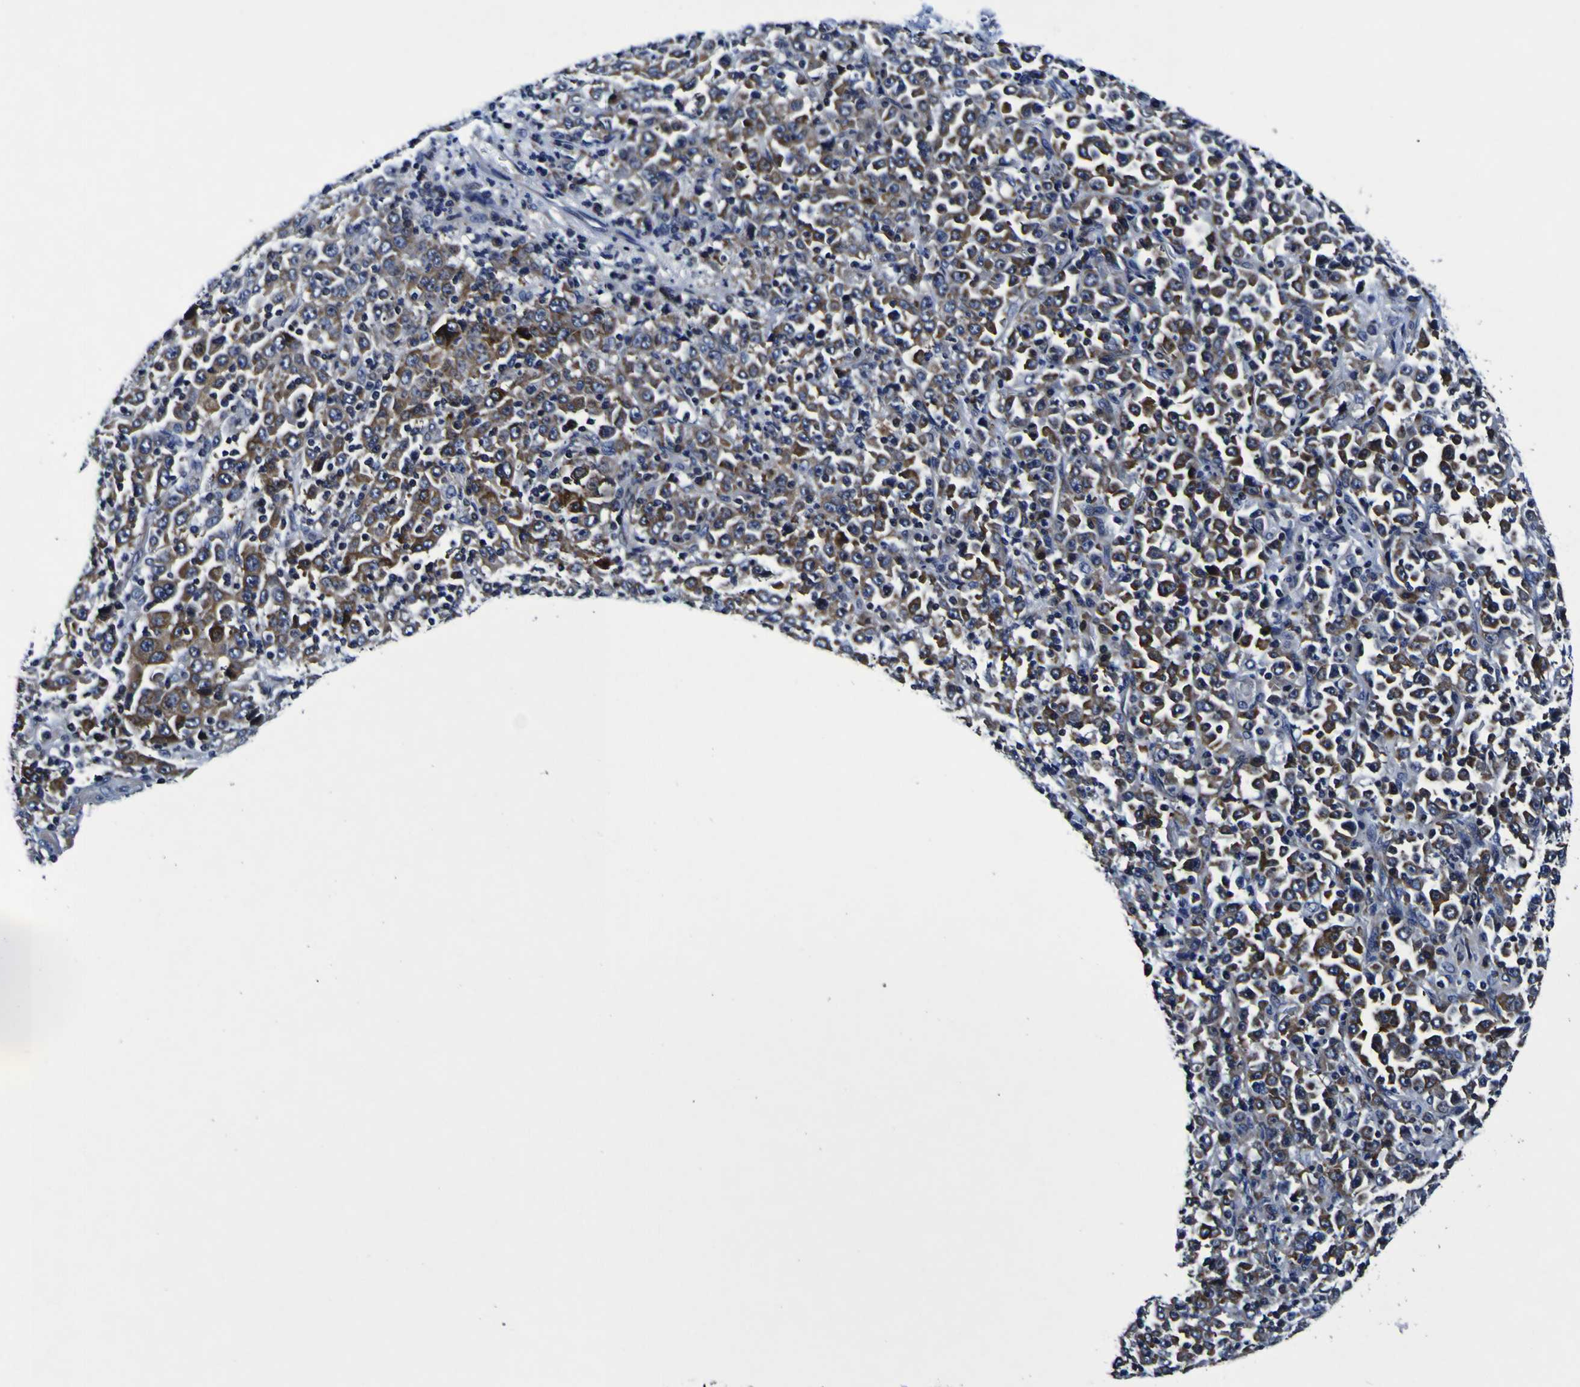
{"staining": {"intensity": "strong", "quantity": ">75%", "location": "cytoplasmic/membranous"}, "tissue": "stomach cancer", "cell_type": "Tumor cells", "image_type": "cancer", "snomed": [{"axis": "morphology", "description": "Normal tissue, NOS"}, {"axis": "morphology", "description": "Adenocarcinoma, NOS"}, {"axis": "topography", "description": "Stomach, upper"}, {"axis": "topography", "description": "Stomach"}], "caption": "This image displays IHC staining of stomach cancer (adenocarcinoma), with high strong cytoplasmic/membranous staining in about >75% of tumor cells.", "gene": "SORCS1", "patient": {"sex": "male", "age": 59}}